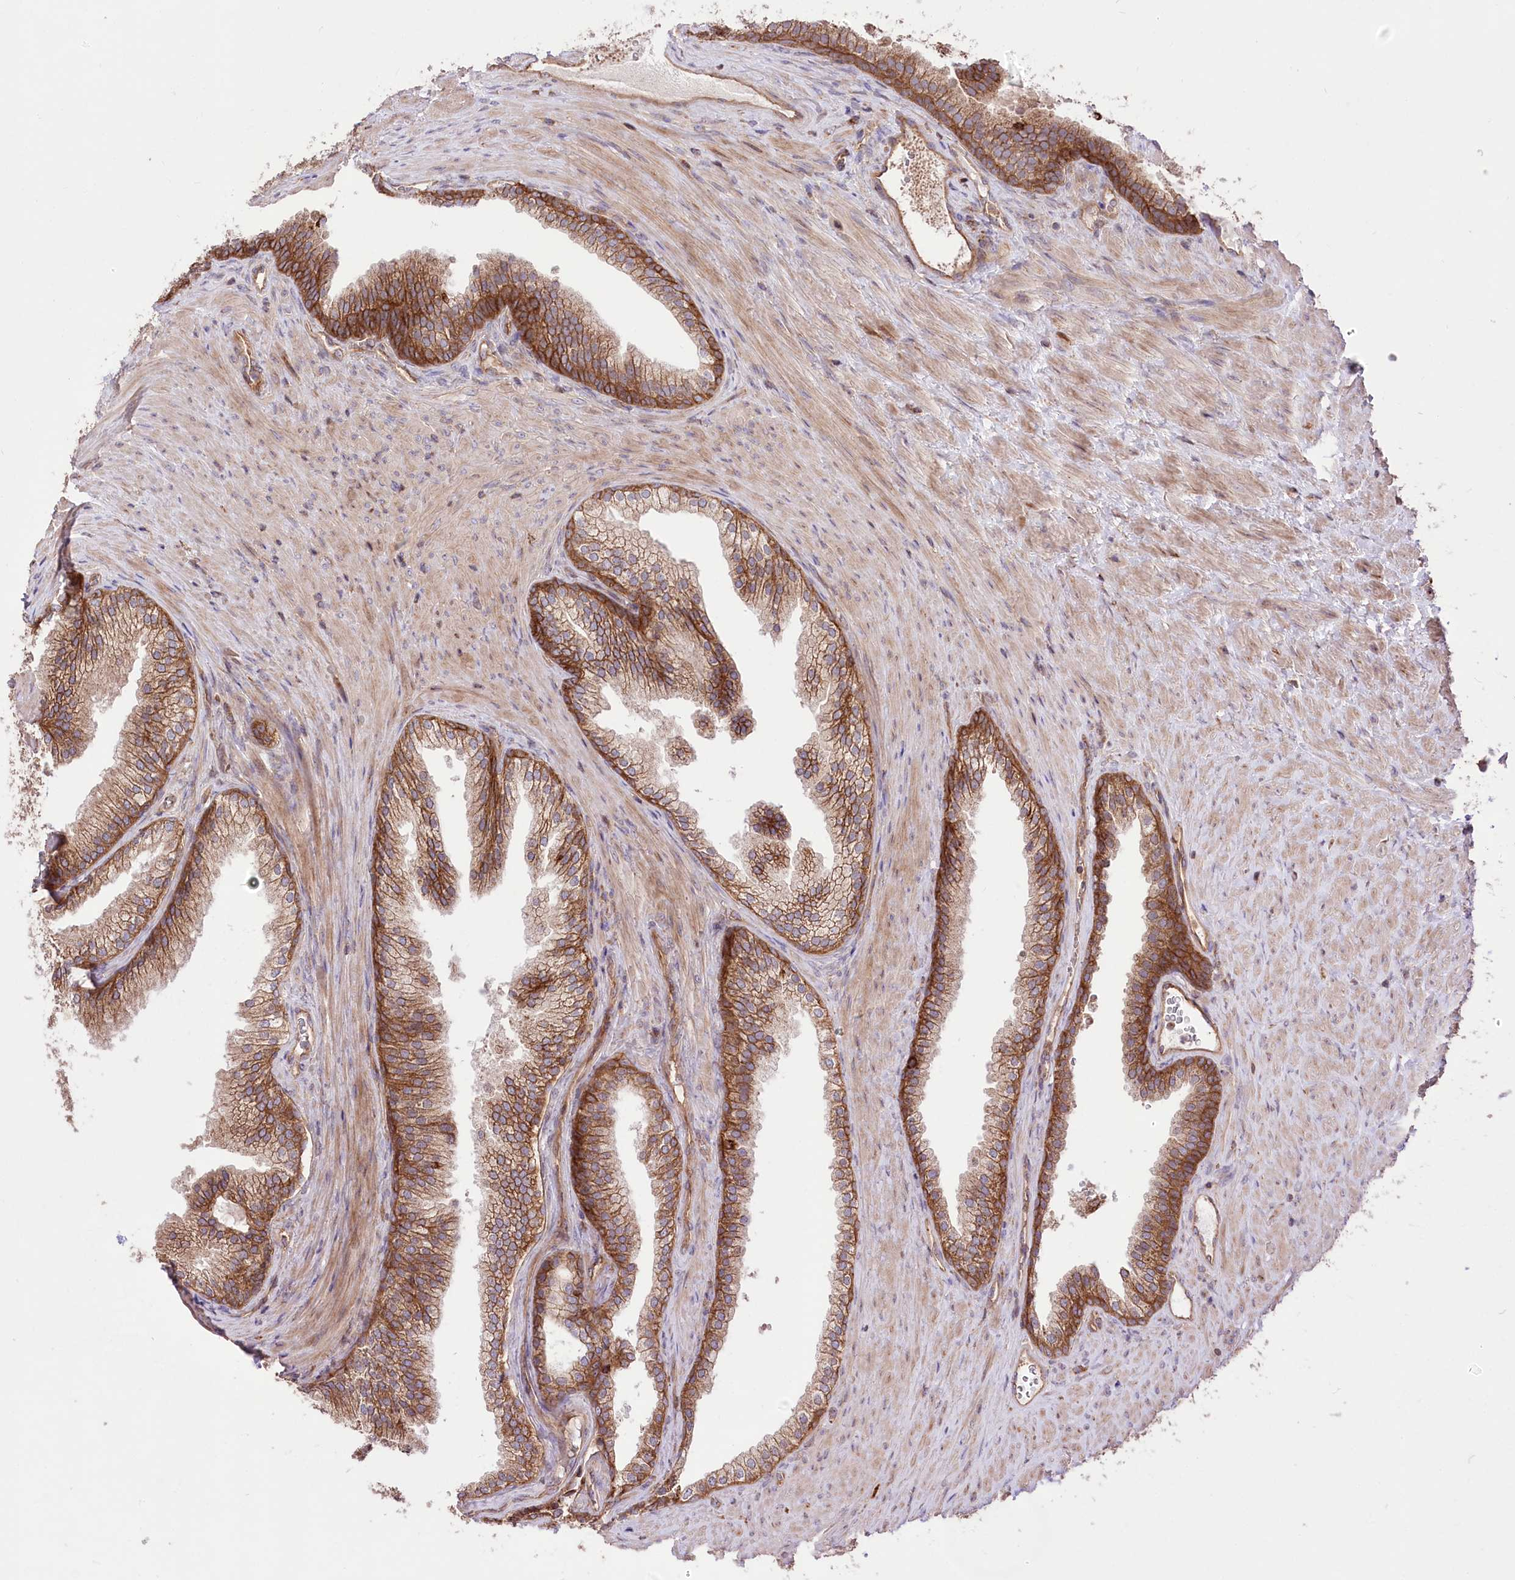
{"staining": {"intensity": "strong", "quantity": ">75%", "location": "cytoplasmic/membranous"}, "tissue": "prostate", "cell_type": "Glandular cells", "image_type": "normal", "snomed": [{"axis": "morphology", "description": "Normal tissue, NOS"}, {"axis": "topography", "description": "Prostate"}], "caption": "Normal prostate shows strong cytoplasmic/membranous staining in approximately >75% of glandular cells.", "gene": "XYLB", "patient": {"sex": "male", "age": 76}}